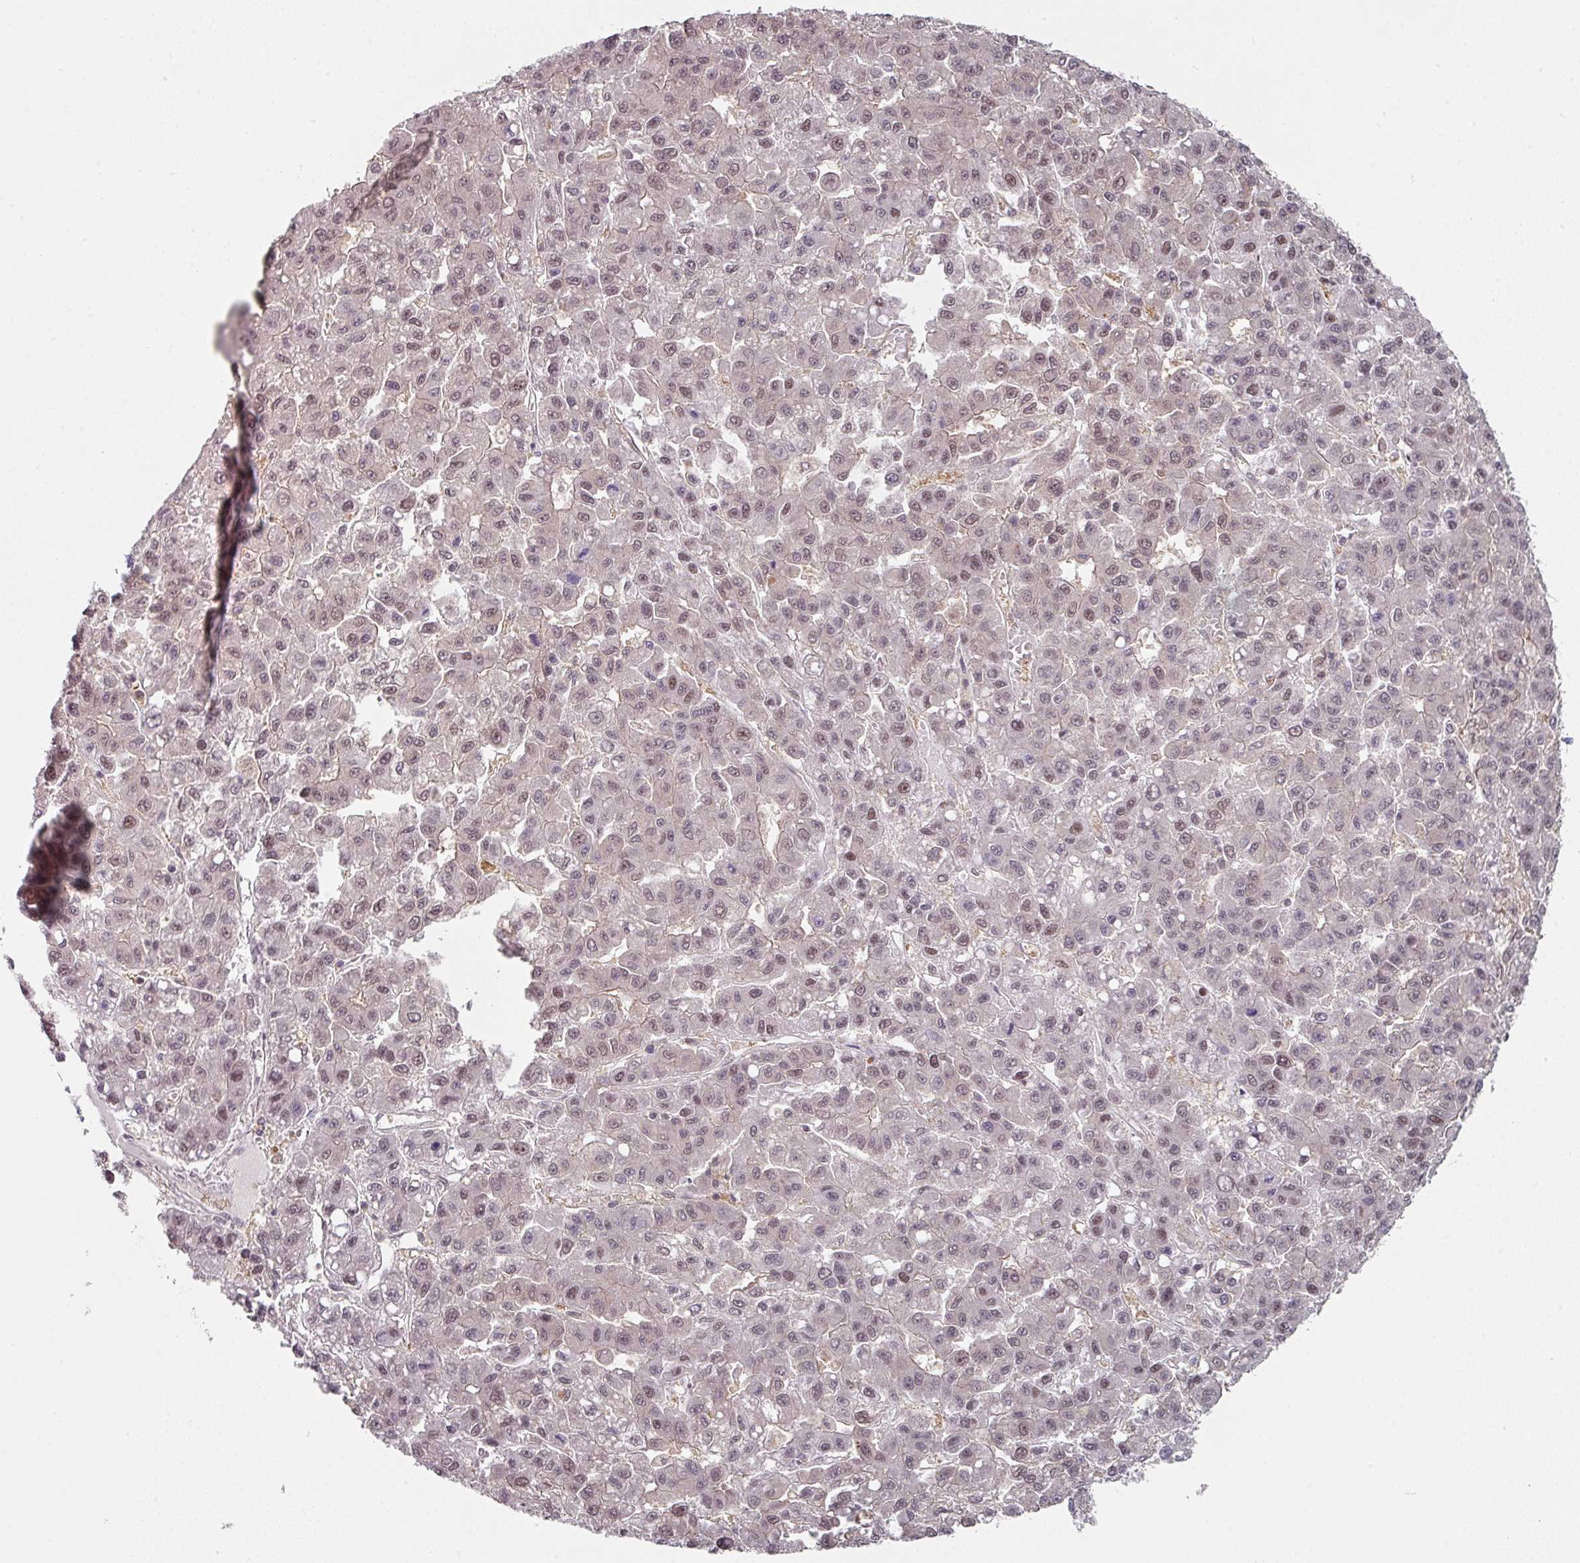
{"staining": {"intensity": "weak", "quantity": "25%-75%", "location": "nuclear"}, "tissue": "liver cancer", "cell_type": "Tumor cells", "image_type": "cancer", "snomed": [{"axis": "morphology", "description": "Carcinoma, Hepatocellular, NOS"}, {"axis": "topography", "description": "Liver"}], "caption": "About 25%-75% of tumor cells in hepatocellular carcinoma (liver) display weak nuclear protein expression as visualized by brown immunohistochemical staining.", "gene": "PSME3IP1", "patient": {"sex": "male", "age": 70}}